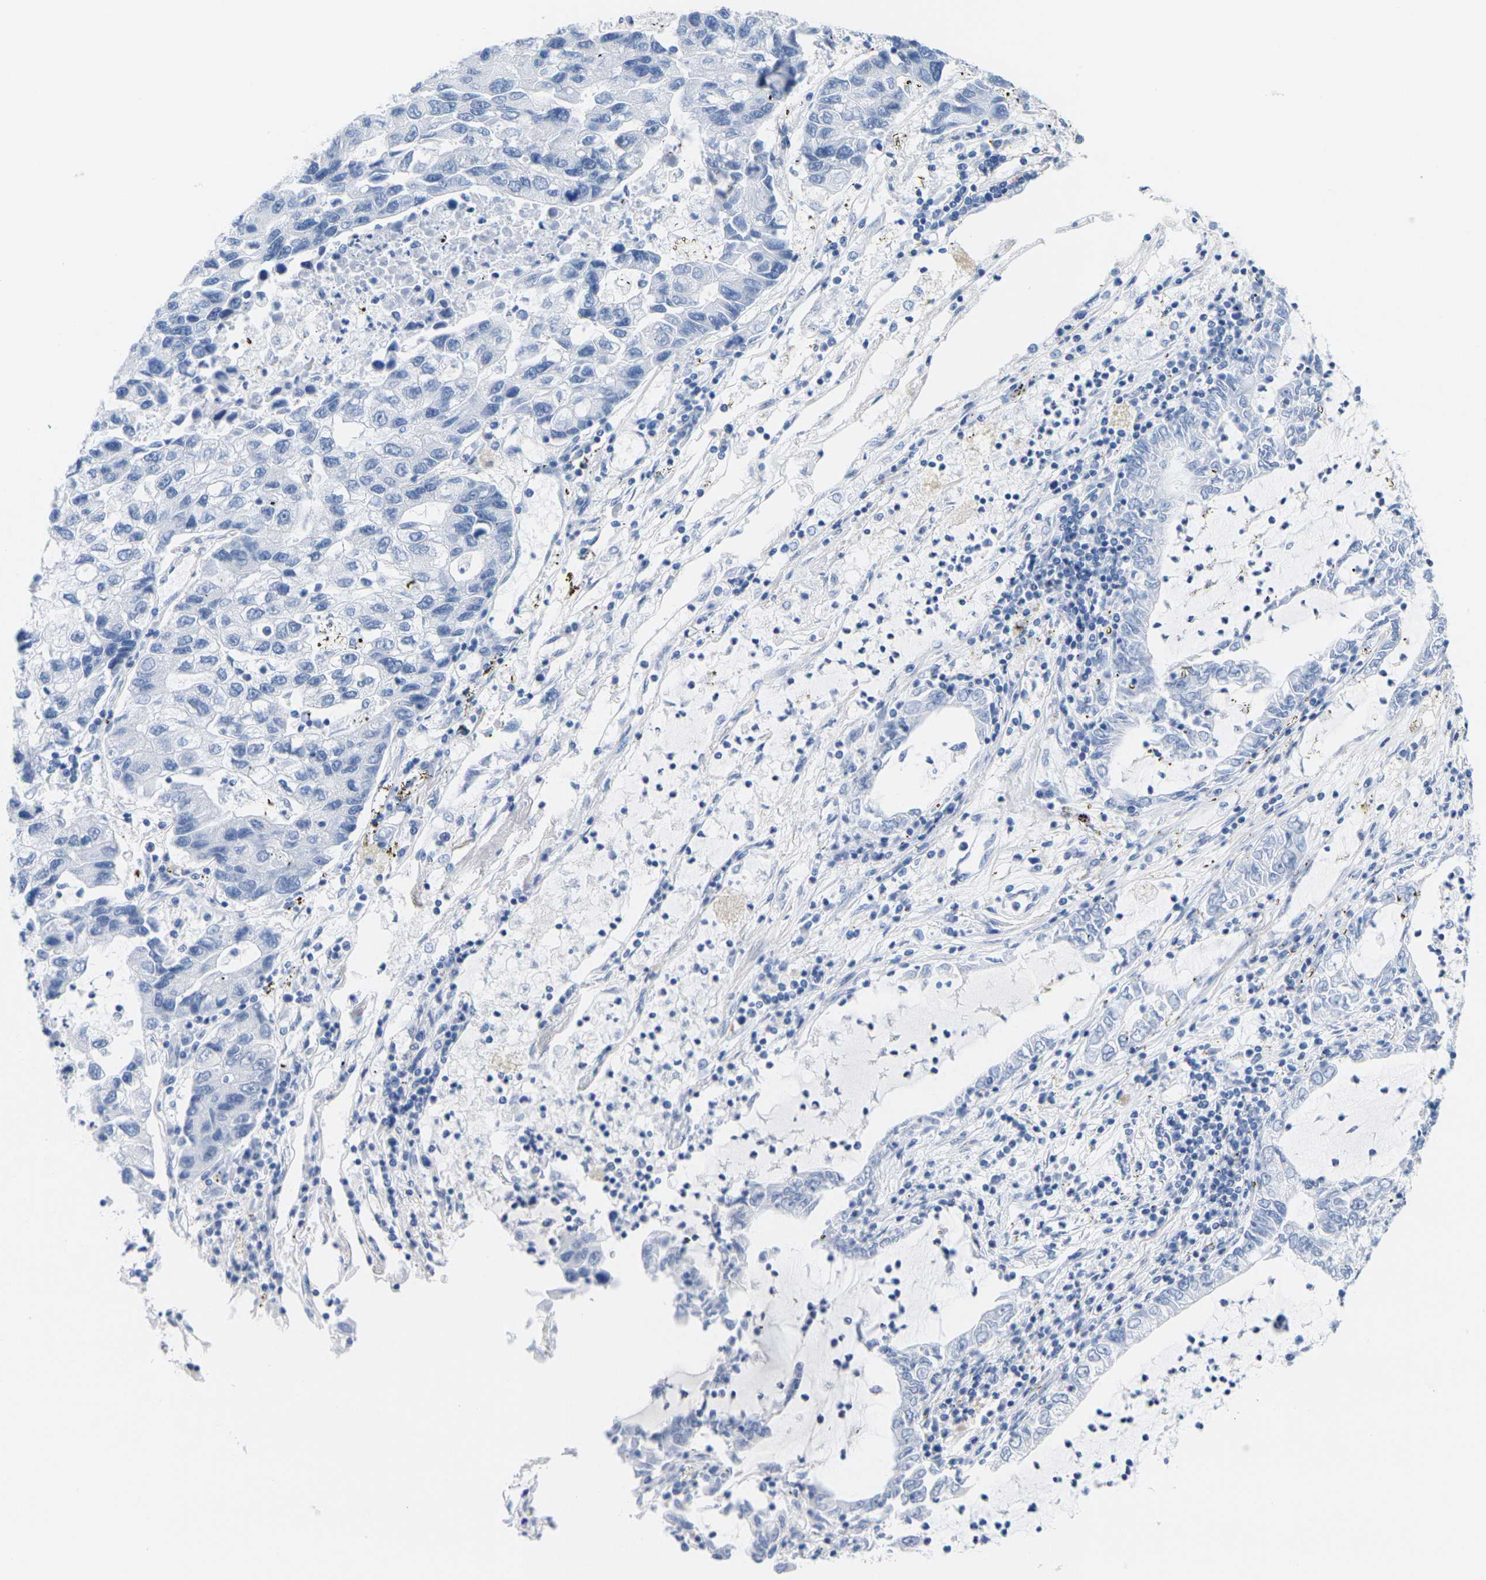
{"staining": {"intensity": "negative", "quantity": "none", "location": "none"}, "tissue": "lung cancer", "cell_type": "Tumor cells", "image_type": "cancer", "snomed": [{"axis": "morphology", "description": "Adenocarcinoma, NOS"}, {"axis": "topography", "description": "Lung"}], "caption": "An image of lung cancer stained for a protein shows no brown staining in tumor cells.", "gene": "CNN1", "patient": {"sex": "female", "age": 51}}